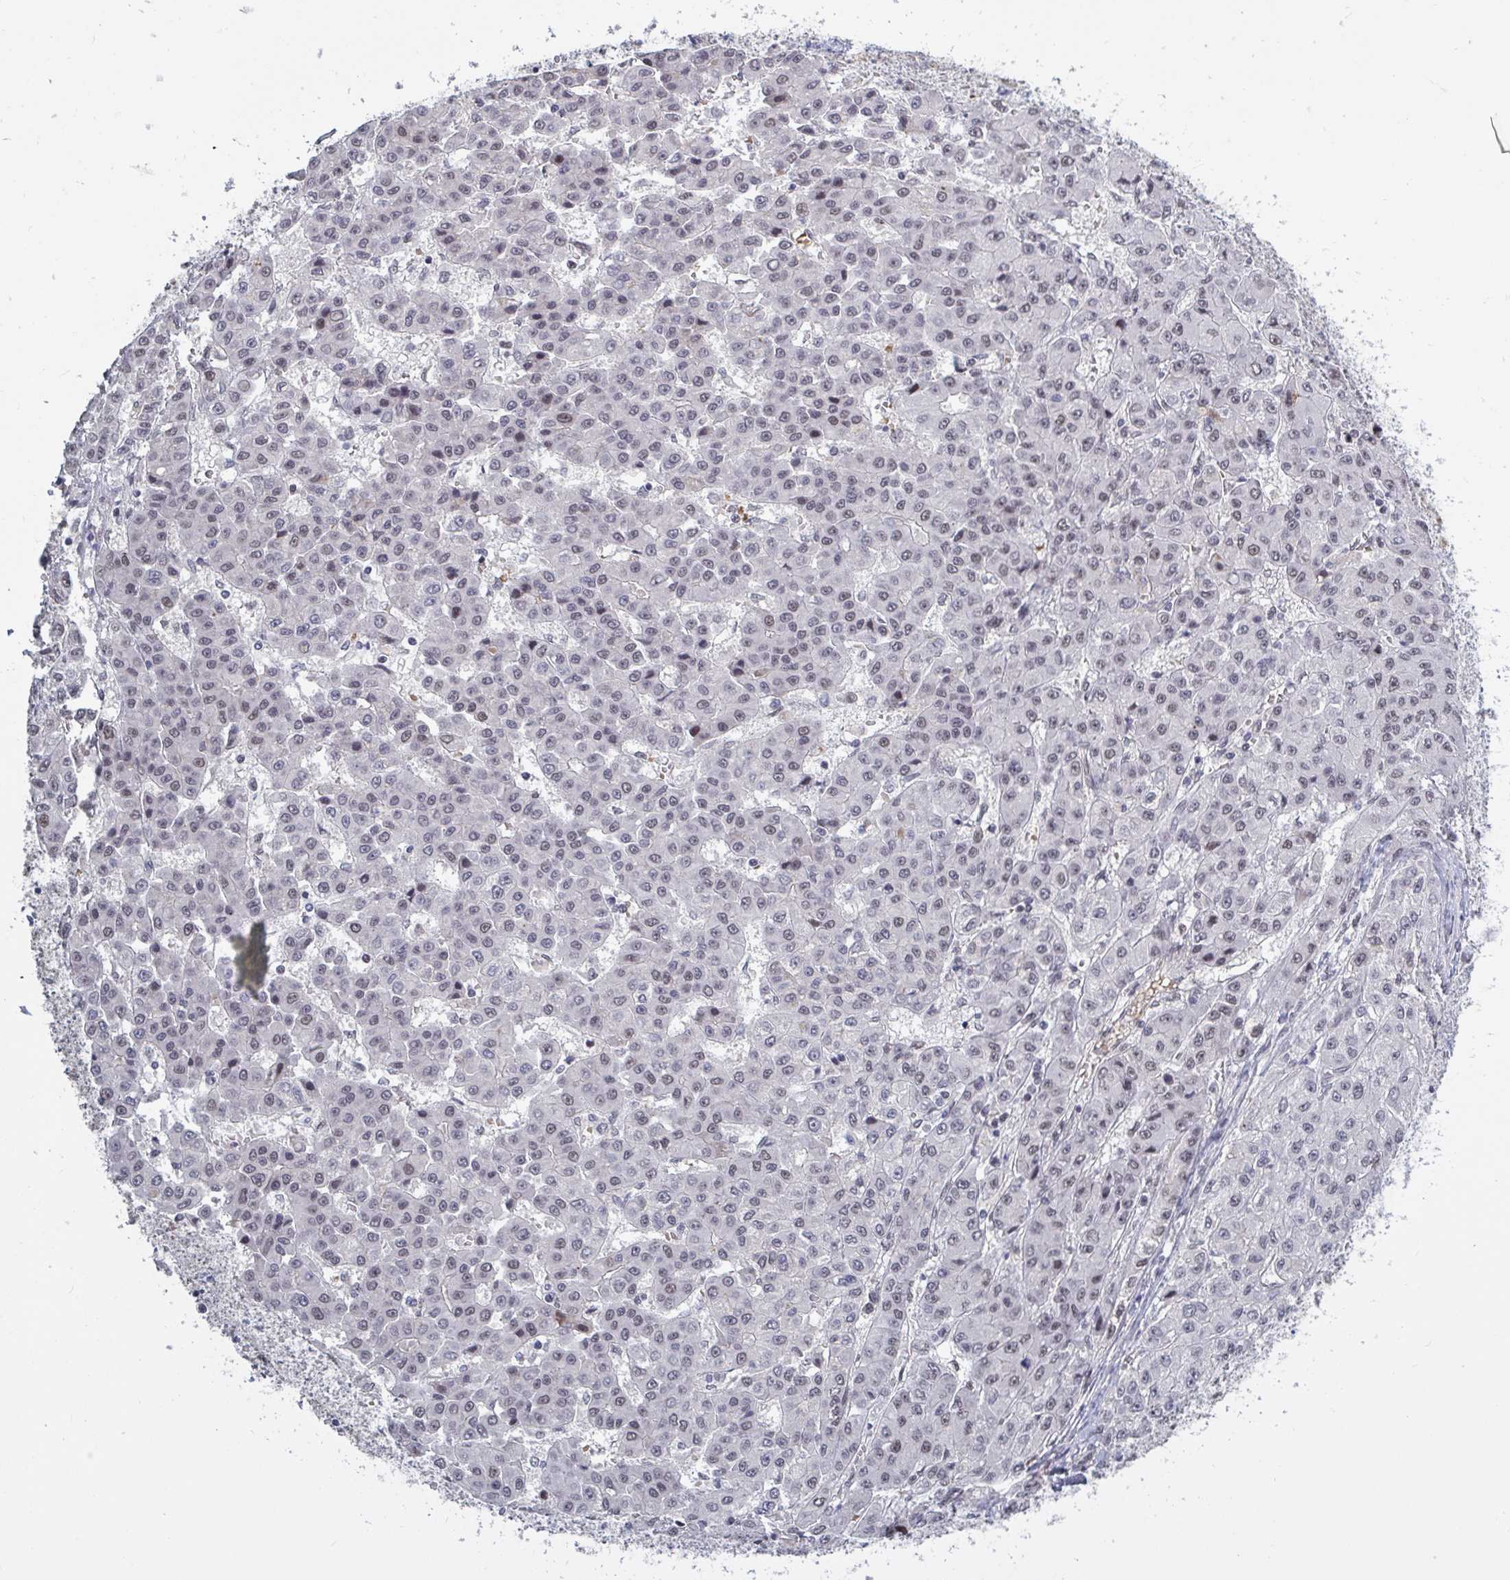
{"staining": {"intensity": "weak", "quantity": "25%-75%", "location": "nuclear"}, "tissue": "liver cancer", "cell_type": "Tumor cells", "image_type": "cancer", "snomed": [{"axis": "morphology", "description": "Carcinoma, Hepatocellular, NOS"}, {"axis": "topography", "description": "Liver"}], "caption": "This is an image of immunohistochemistry staining of liver cancer, which shows weak expression in the nuclear of tumor cells.", "gene": "BCL7B", "patient": {"sex": "male", "age": 70}}